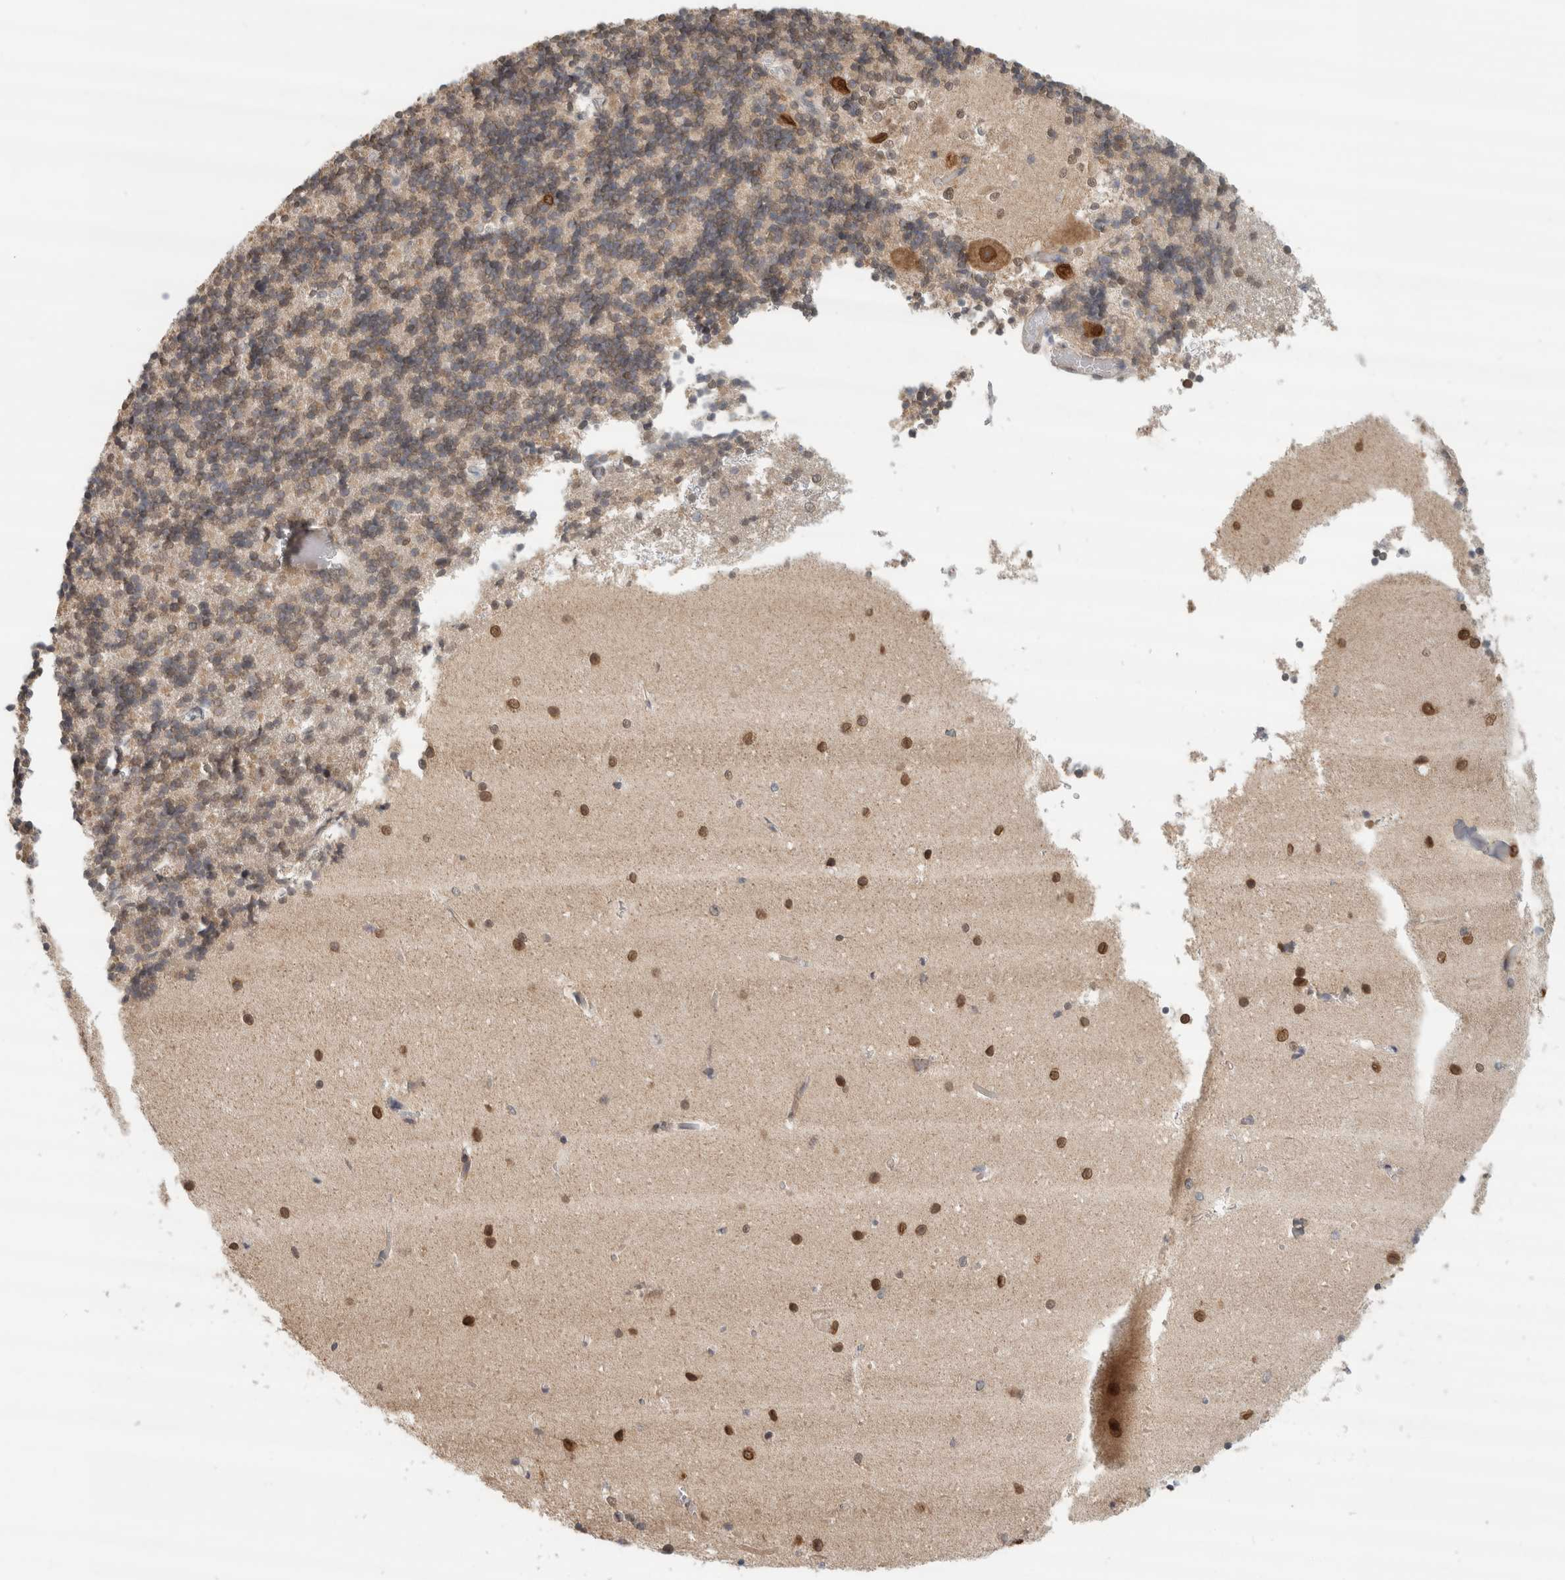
{"staining": {"intensity": "weak", "quantity": "<25%", "location": "cytoplasmic/membranous"}, "tissue": "cerebellum", "cell_type": "Cells in granular layer", "image_type": "normal", "snomed": [{"axis": "morphology", "description": "Normal tissue, NOS"}, {"axis": "topography", "description": "Cerebellum"}], "caption": "Cerebellum stained for a protein using IHC demonstrates no staining cells in granular layer.", "gene": "EIF4G3", "patient": {"sex": "male", "age": 37}}